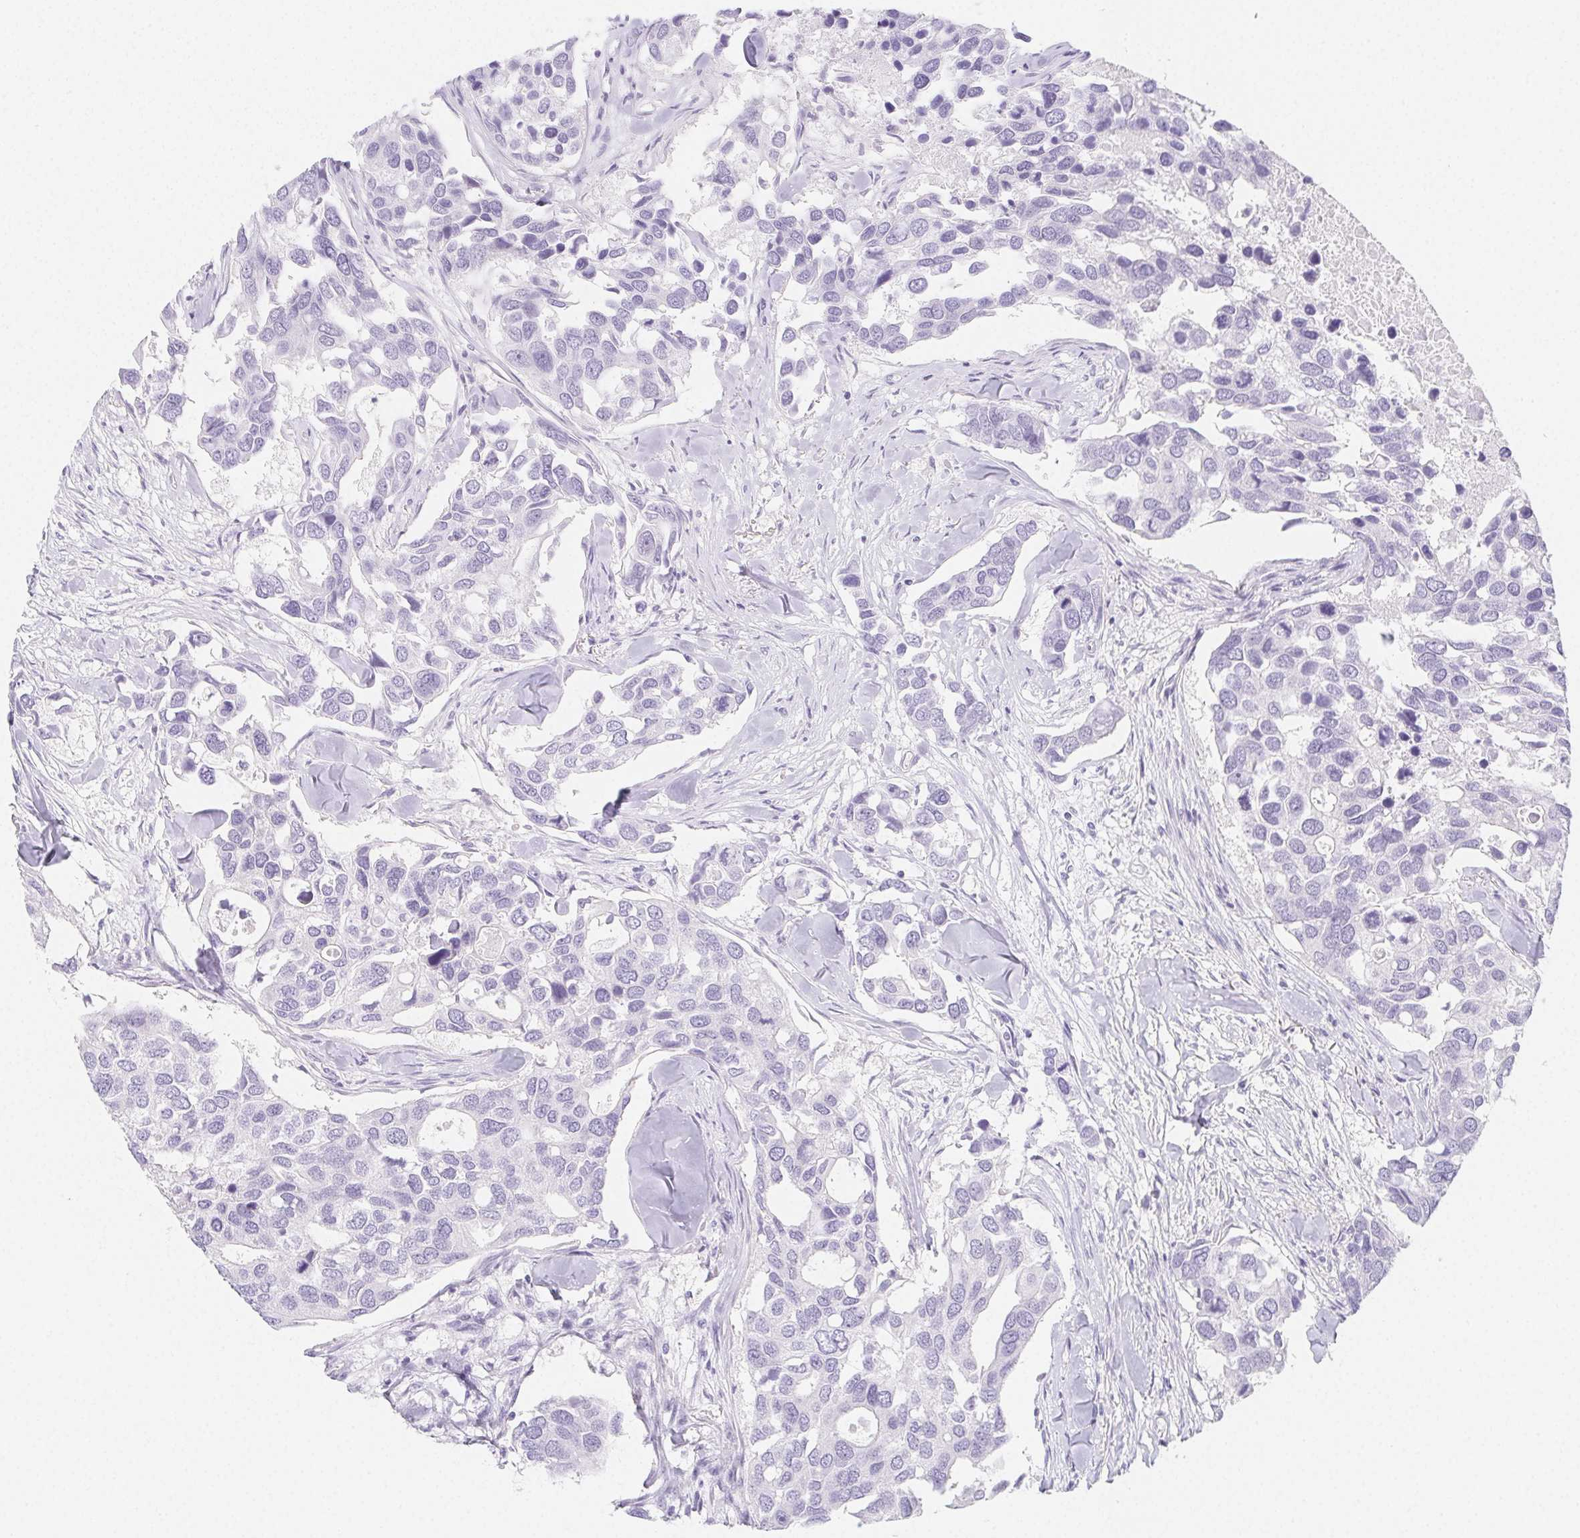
{"staining": {"intensity": "negative", "quantity": "none", "location": "none"}, "tissue": "breast cancer", "cell_type": "Tumor cells", "image_type": "cancer", "snomed": [{"axis": "morphology", "description": "Duct carcinoma"}, {"axis": "topography", "description": "Breast"}], "caption": "This is a micrograph of IHC staining of breast cancer (intraductal carcinoma), which shows no positivity in tumor cells.", "gene": "ZBBX", "patient": {"sex": "female", "age": 83}}